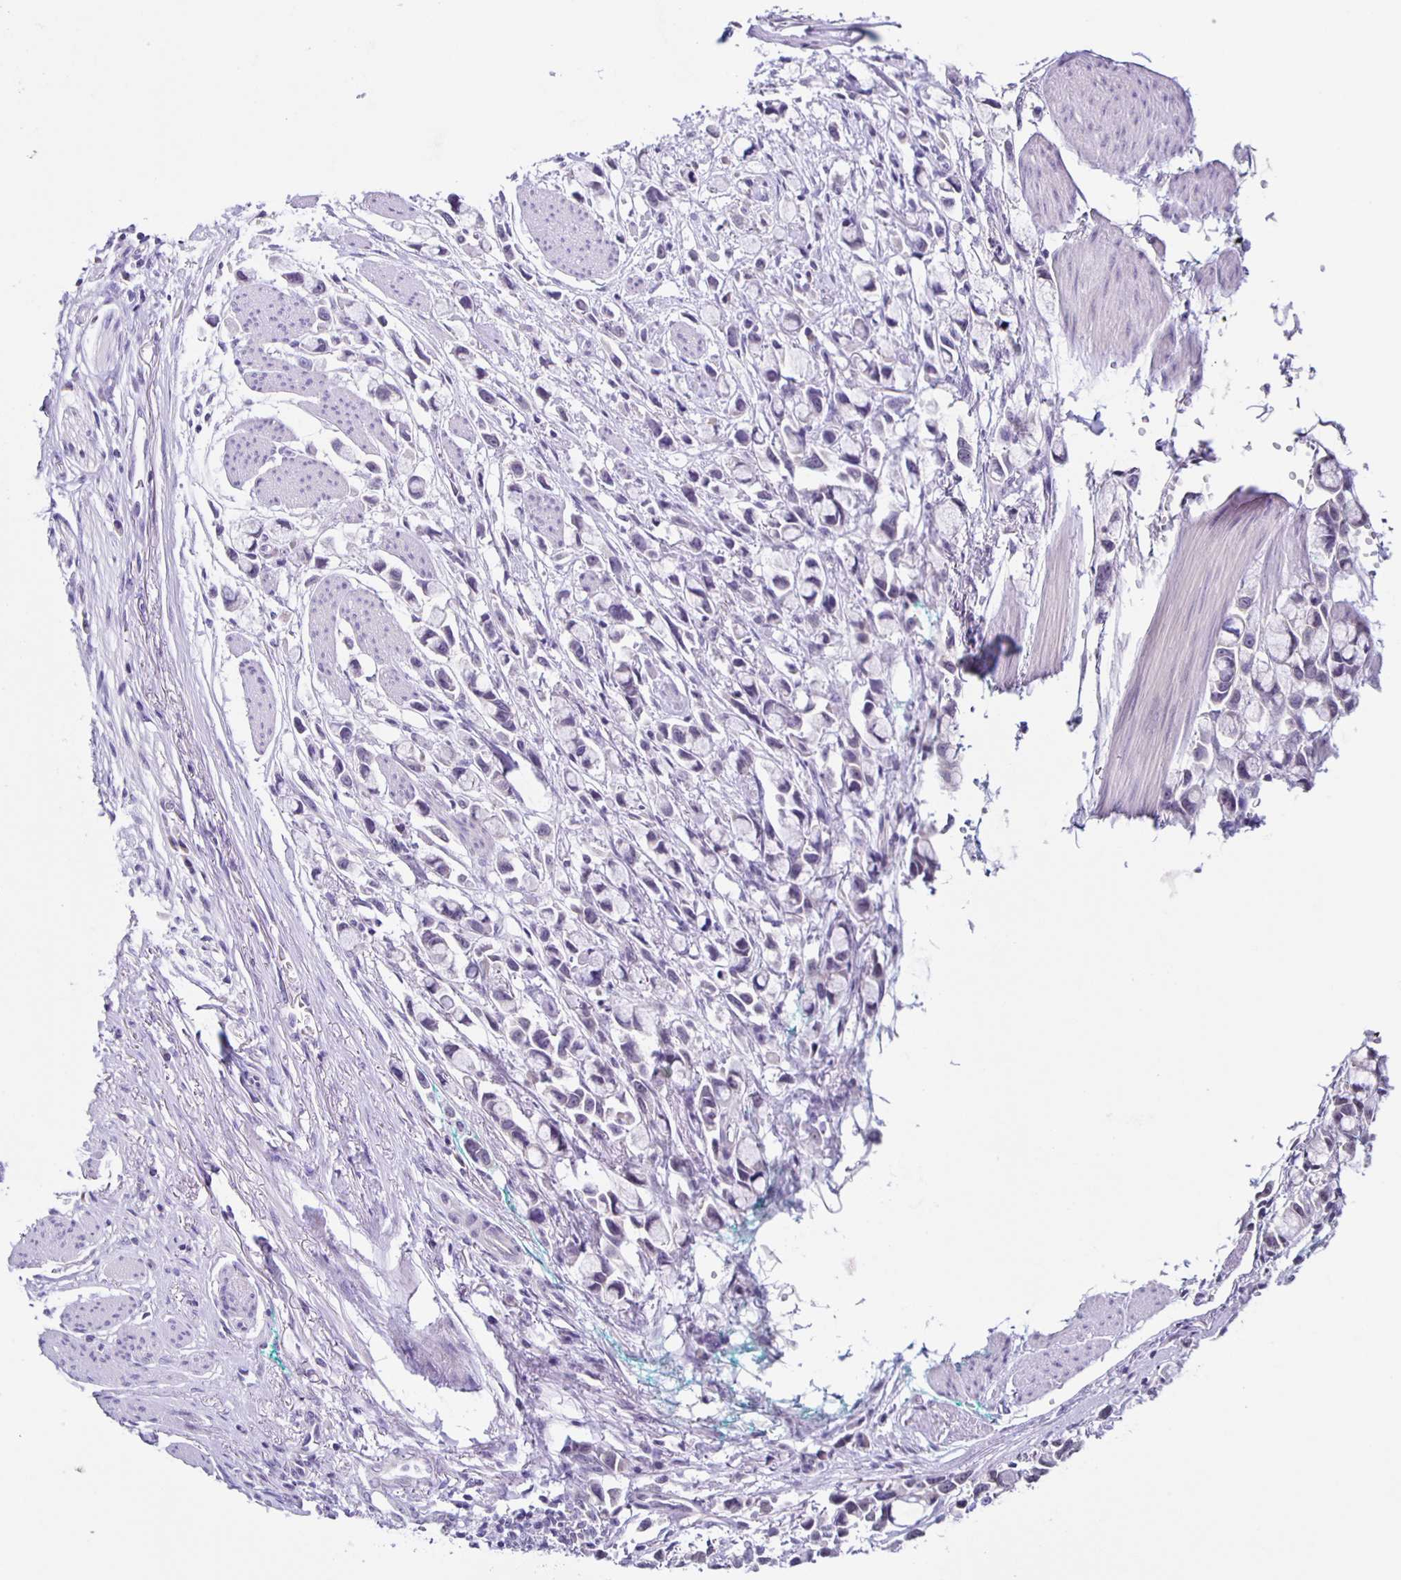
{"staining": {"intensity": "negative", "quantity": "none", "location": "none"}, "tissue": "stomach cancer", "cell_type": "Tumor cells", "image_type": "cancer", "snomed": [{"axis": "morphology", "description": "Adenocarcinoma, NOS"}, {"axis": "topography", "description": "Stomach"}], "caption": "This is an immunohistochemistry photomicrograph of stomach cancer (adenocarcinoma). There is no positivity in tumor cells.", "gene": "SLC12A3", "patient": {"sex": "female", "age": 81}}